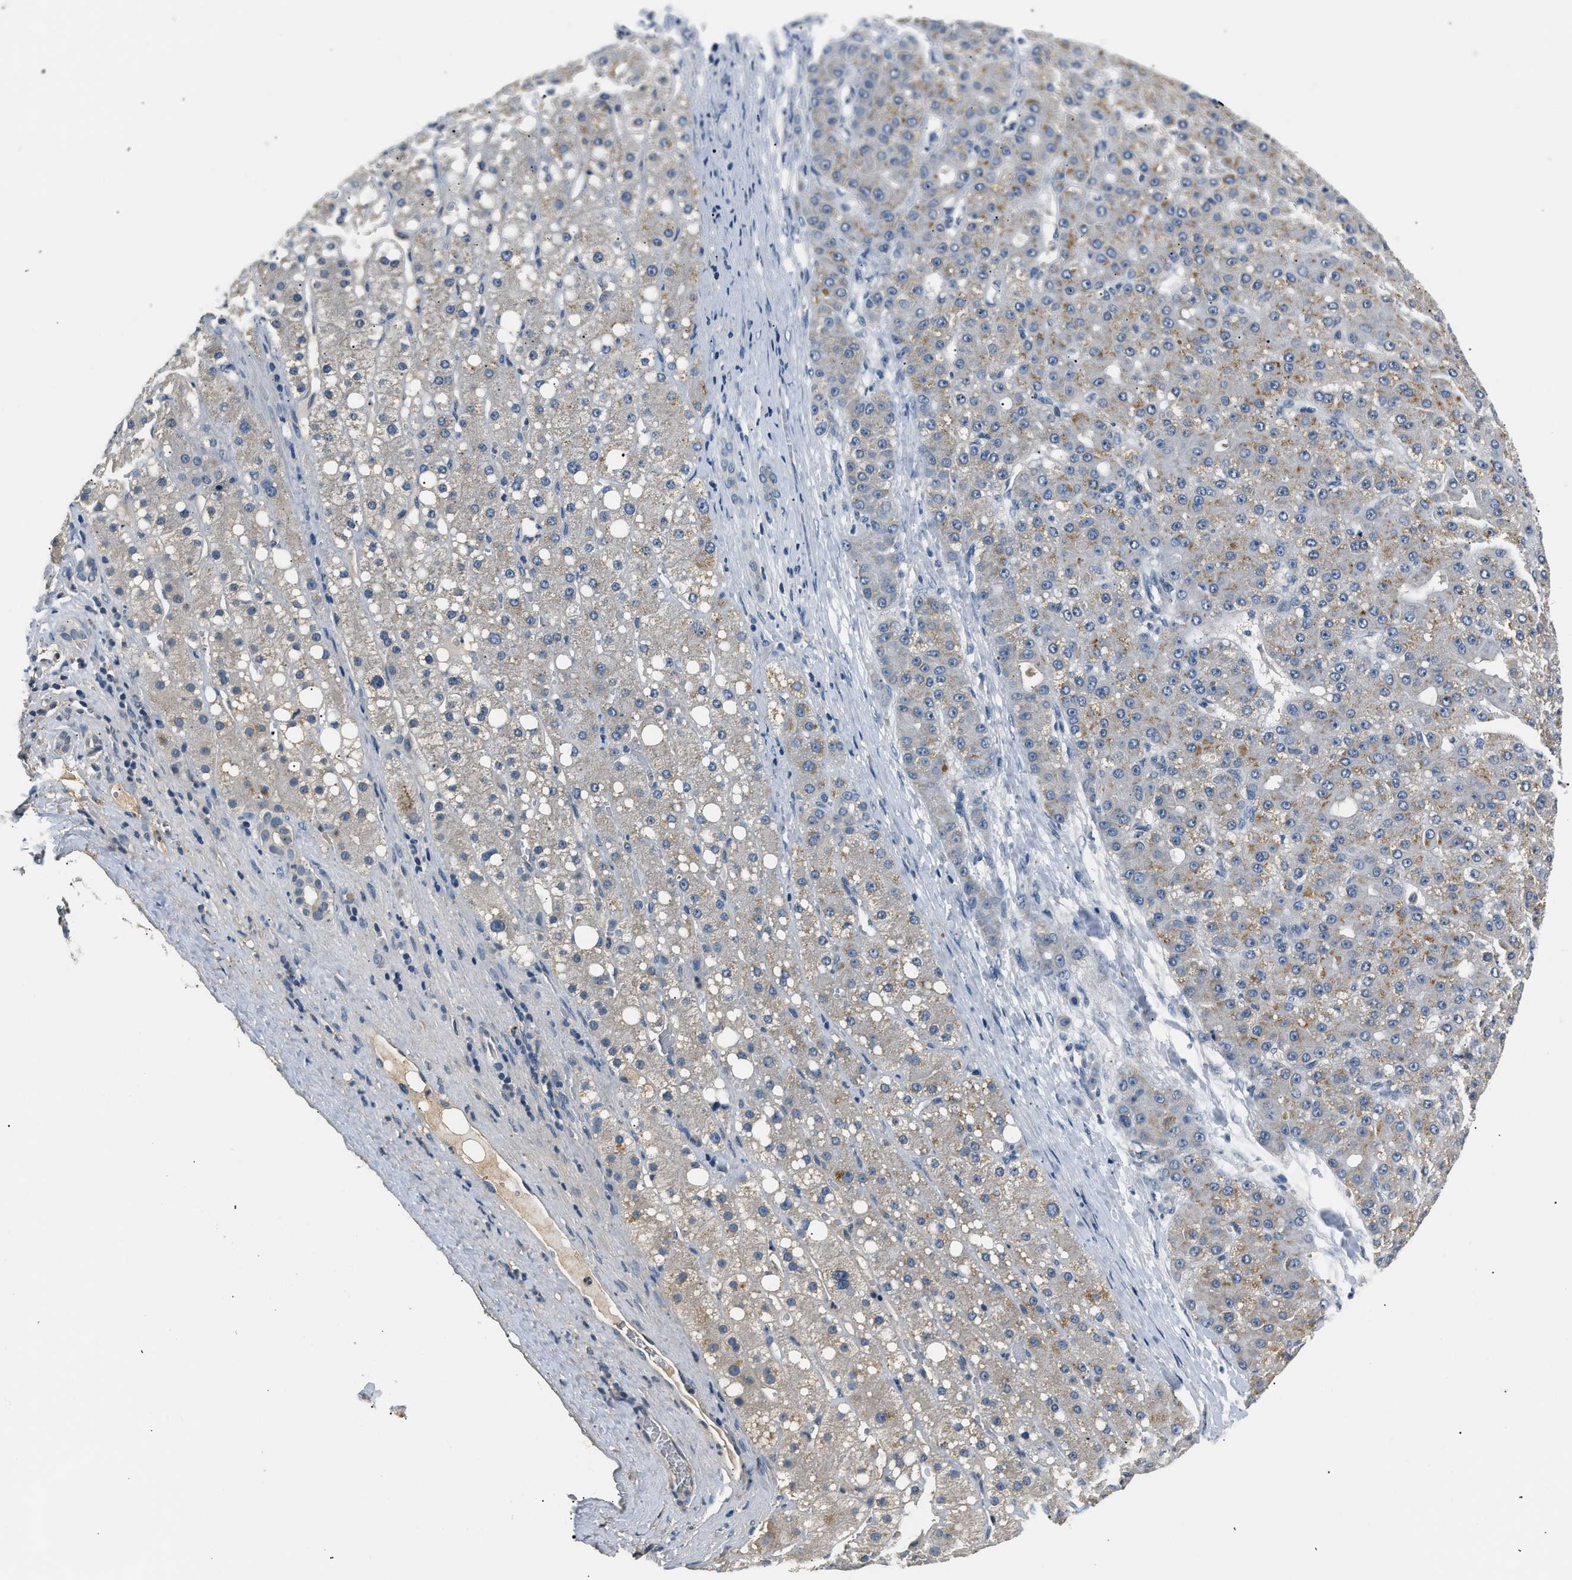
{"staining": {"intensity": "moderate", "quantity": "25%-75%", "location": "cytoplasmic/membranous"}, "tissue": "liver cancer", "cell_type": "Tumor cells", "image_type": "cancer", "snomed": [{"axis": "morphology", "description": "Carcinoma, Hepatocellular, NOS"}, {"axis": "topography", "description": "Liver"}], "caption": "Immunohistochemistry (IHC) (DAB (3,3'-diaminobenzidine)) staining of liver hepatocellular carcinoma exhibits moderate cytoplasmic/membranous protein staining in about 25%-75% of tumor cells.", "gene": "INHA", "patient": {"sex": "male", "age": 67}}